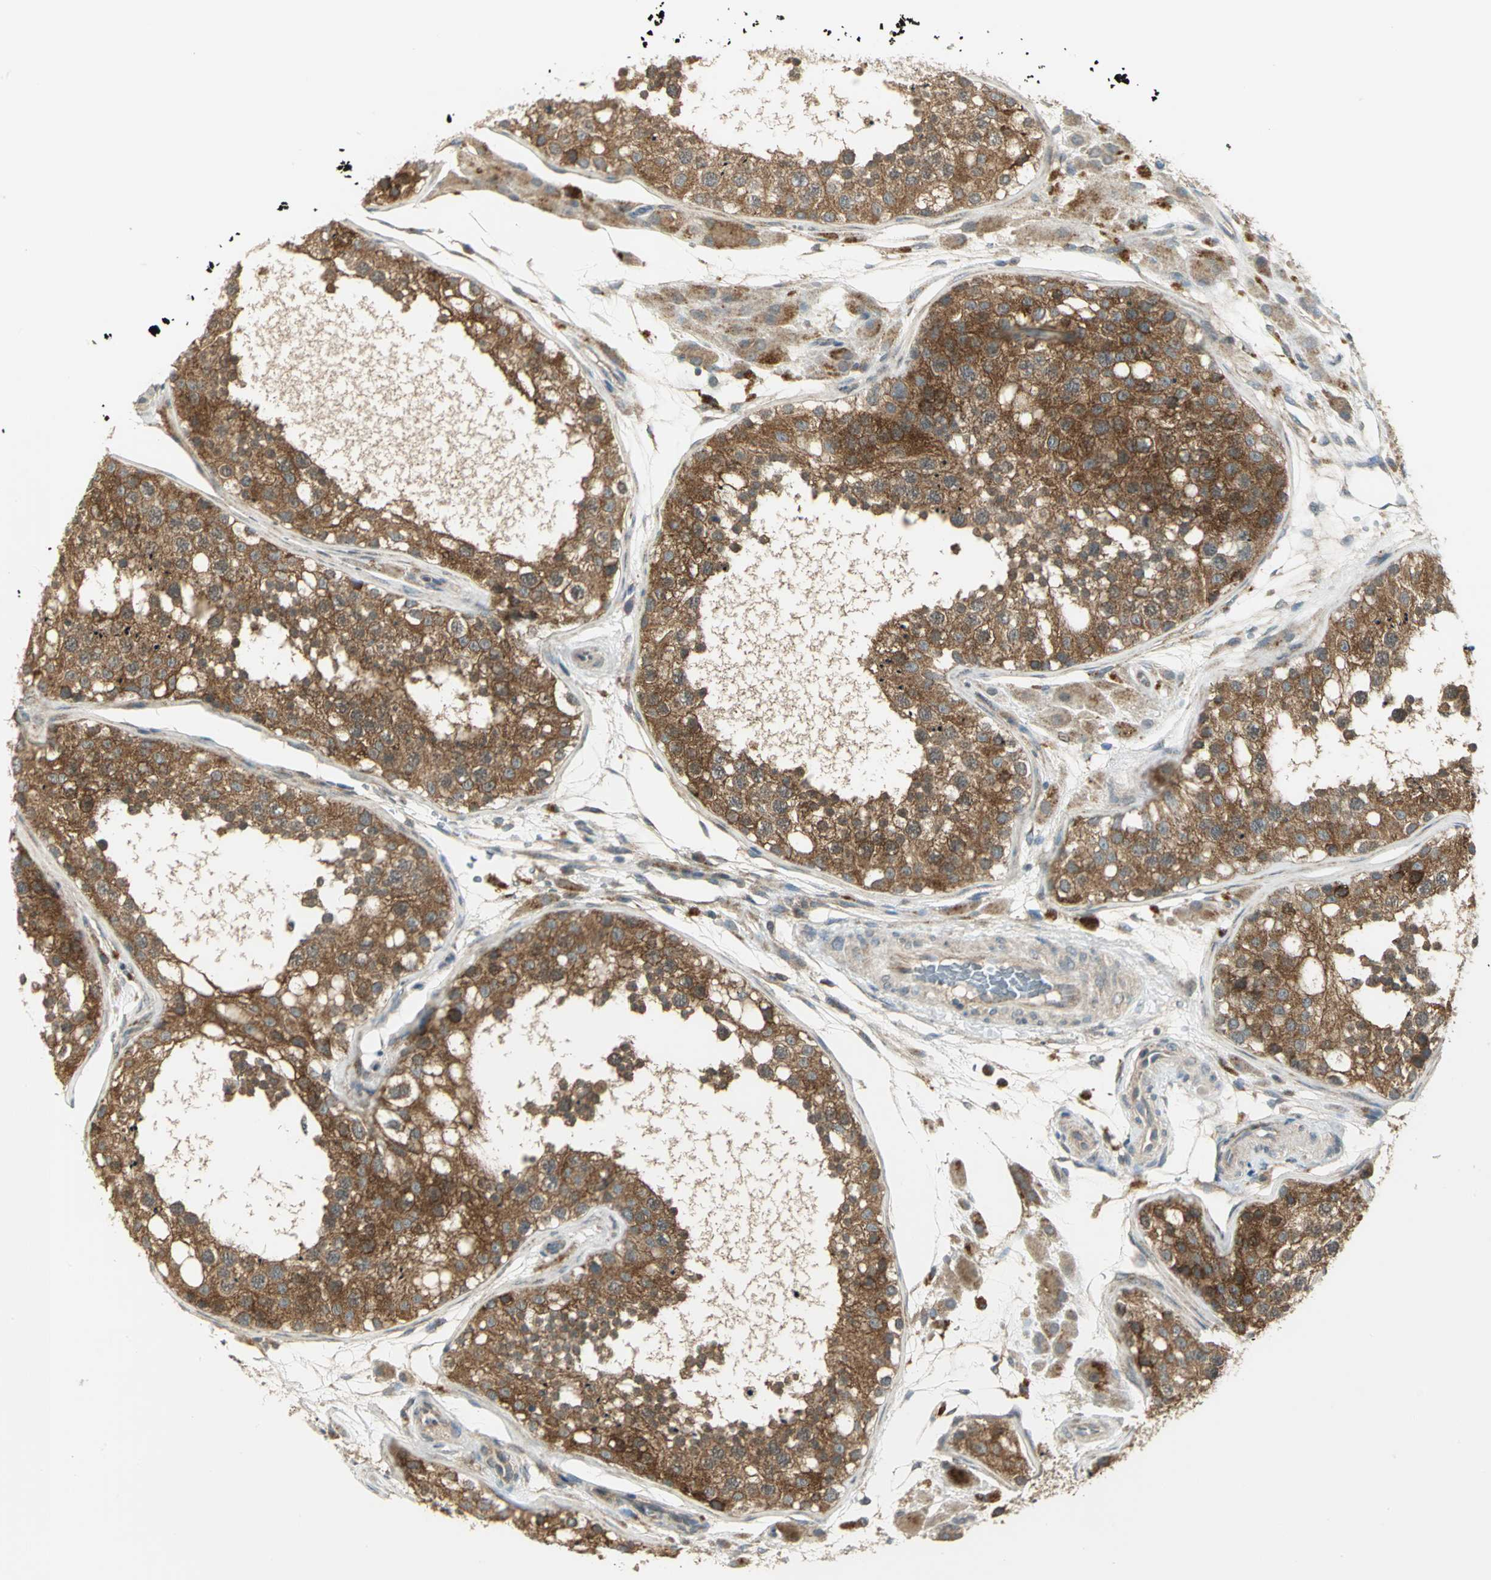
{"staining": {"intensity": "strong", "quantity": ">75%", "location": "cytoplasmic/membranous"}, "tissue": "testis", "cell_type": "Cells in seminiferous ducts", "image_type": "normal", "snomed": [{"axis": "morphology", "description": "Normal tissue, NOS"}, {"axis": "topography", "description": "Testis"}], "caption": "An IHC histopathology image of unremarkable tissue is shown. Protein staining in brown shows strong cytoplasmic/membranous positivity in testis within cells in seminiferous ducts. (DAB IHC, brown staining for protein, blue staining for nuclei).", "gene": "MAPK8IP3", "patient": {"sex": "male", "age": 26}}